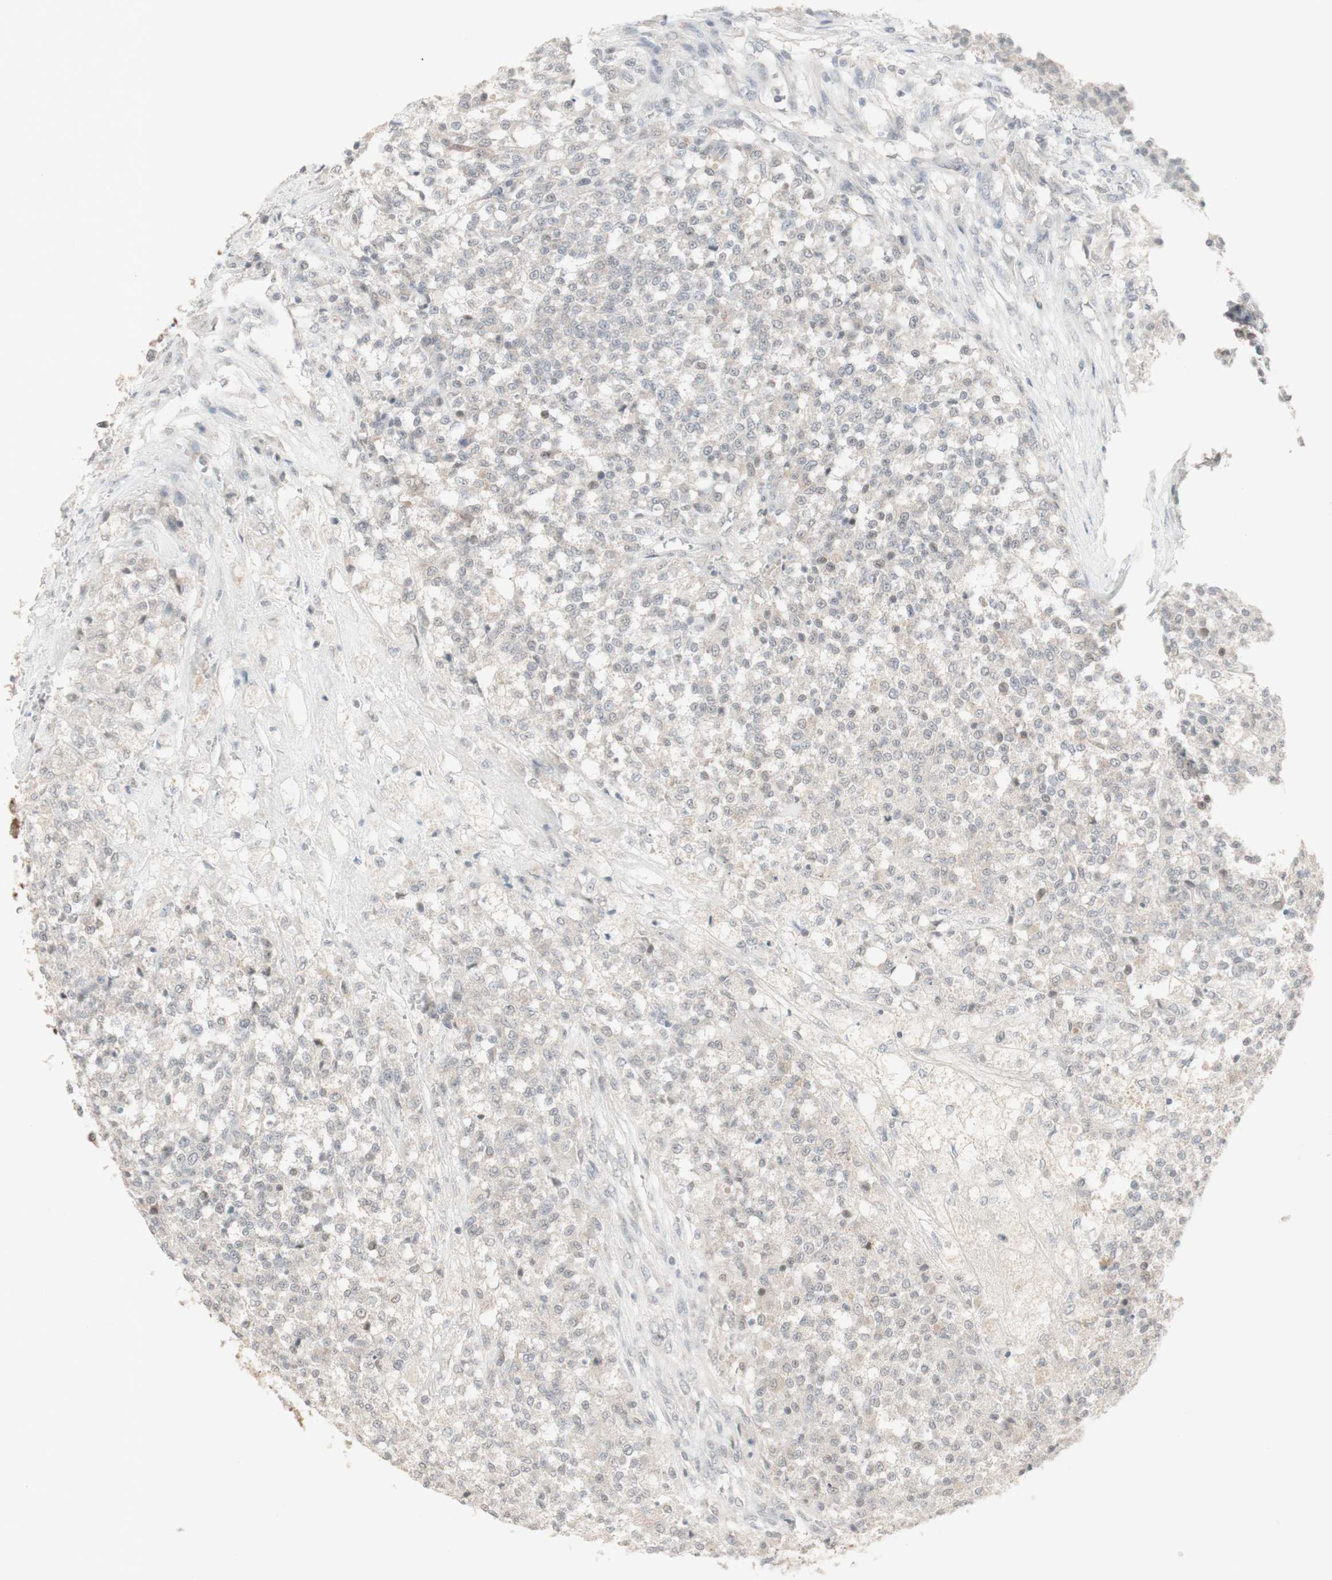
{"staining": {"intensity": "negative", "quantity": "none", "location": "none"}, "tissue": "testis cancer", "cell_type": "Tumor cells", "image_type": "cancer", "snomed": [{"axis": "morphology", "description": "Seminoma, NOS"}, {"axis": "topography", "description": "Testis"}], "caption": "Testis cancer stained for a protein using immunohistochemistry displays no positivity tumor cells.", "gene": "C1orf116", "patient": {"sex": "male", "age": 59}}